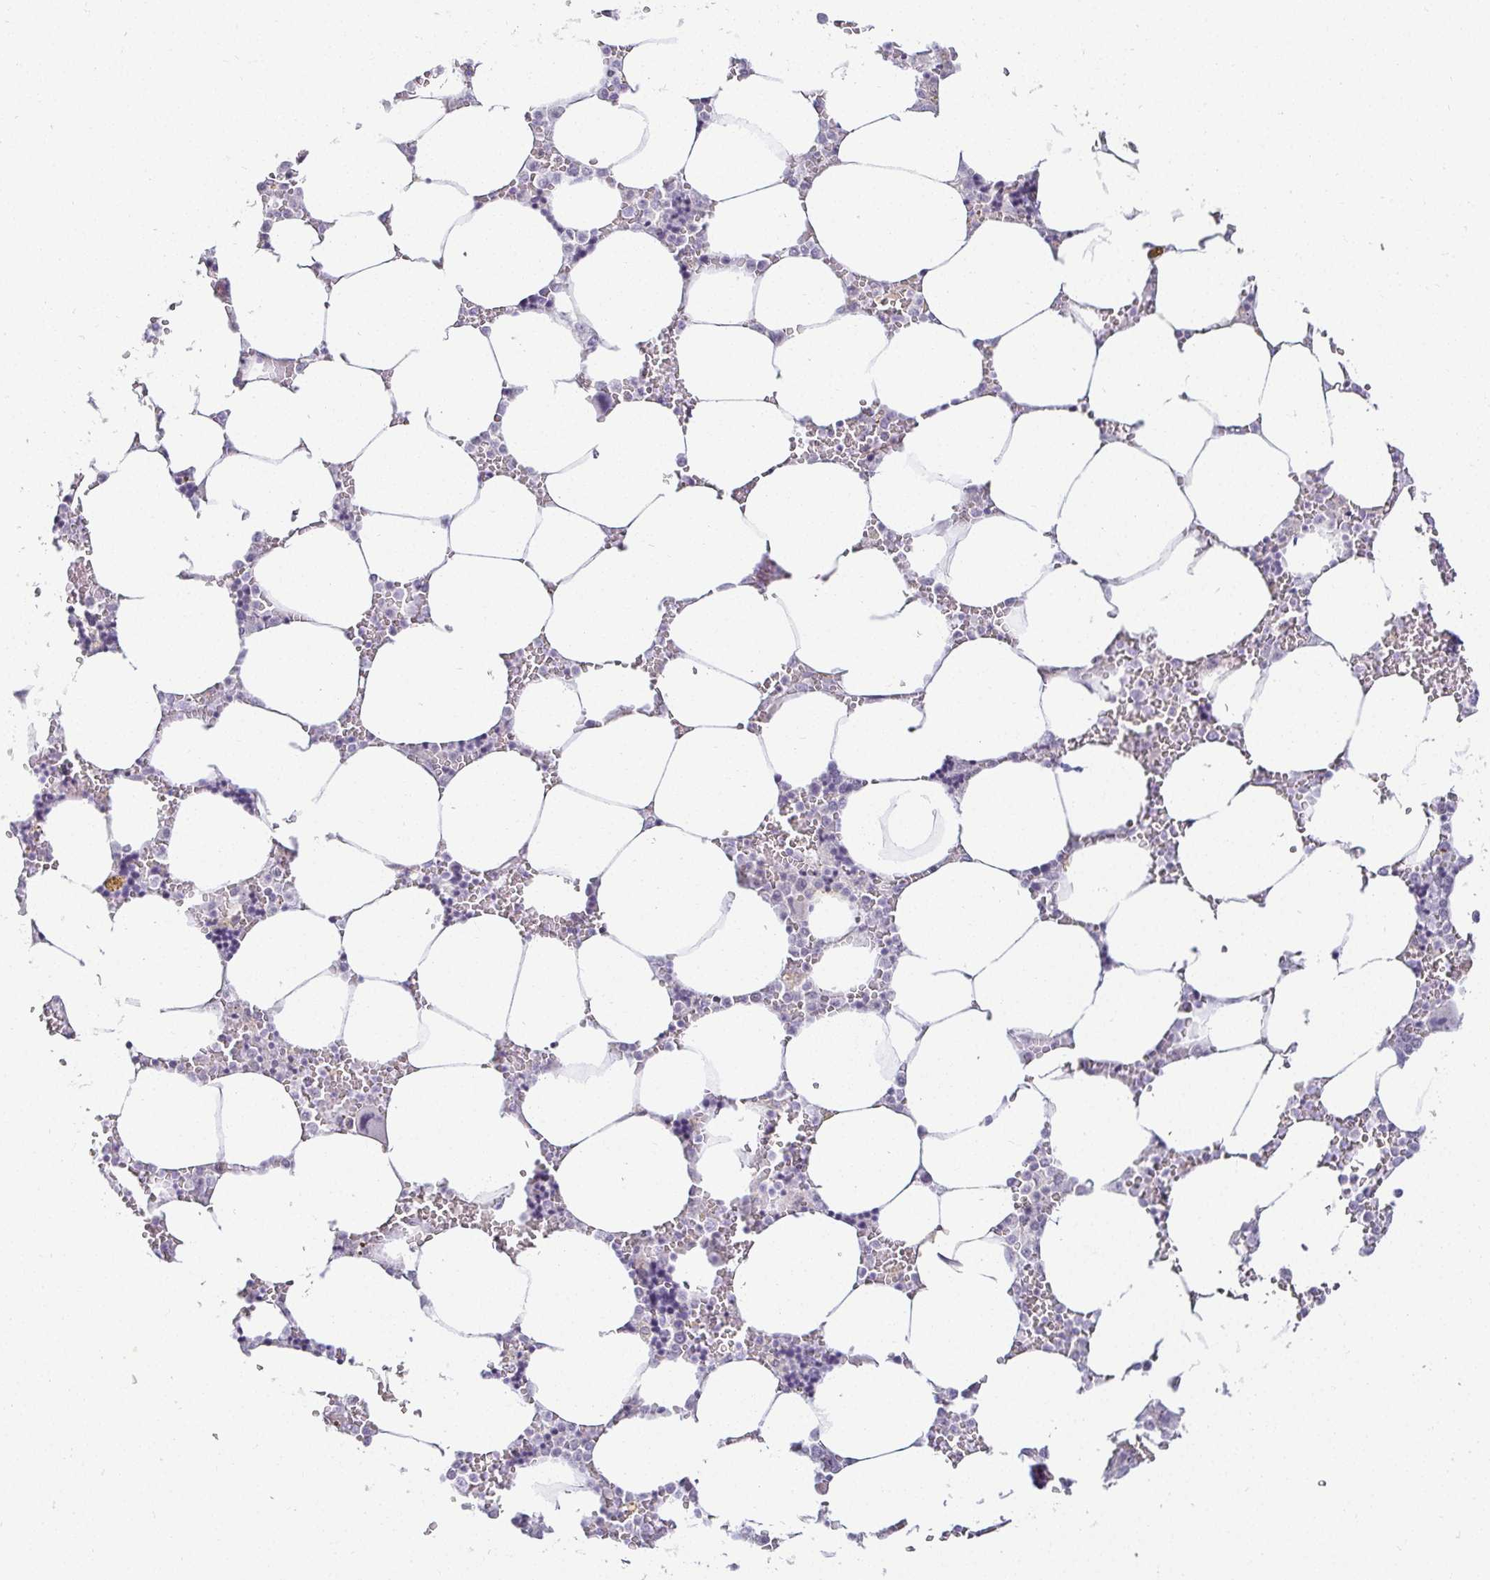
{"staining": {"intensity": "negative", "quantity": "none", "location": "none"}, "tissue": "bone marrow", "cell_type": "Hematopoietic cells", "image_type": "normal", "snomed": [{"axis": "morphology", "description": "Normal tissue, NOS"}, {"axis": "topography", "description": "Bone marrow"}], "caption": "DAB (3,3'-diaminobenzidine) immunohistochemical staining of benign human bone marrow reveals no significant staining in hematopoietic cells.", "gene": "ACAN", "patient": {"sex": "male", "age": 64}}